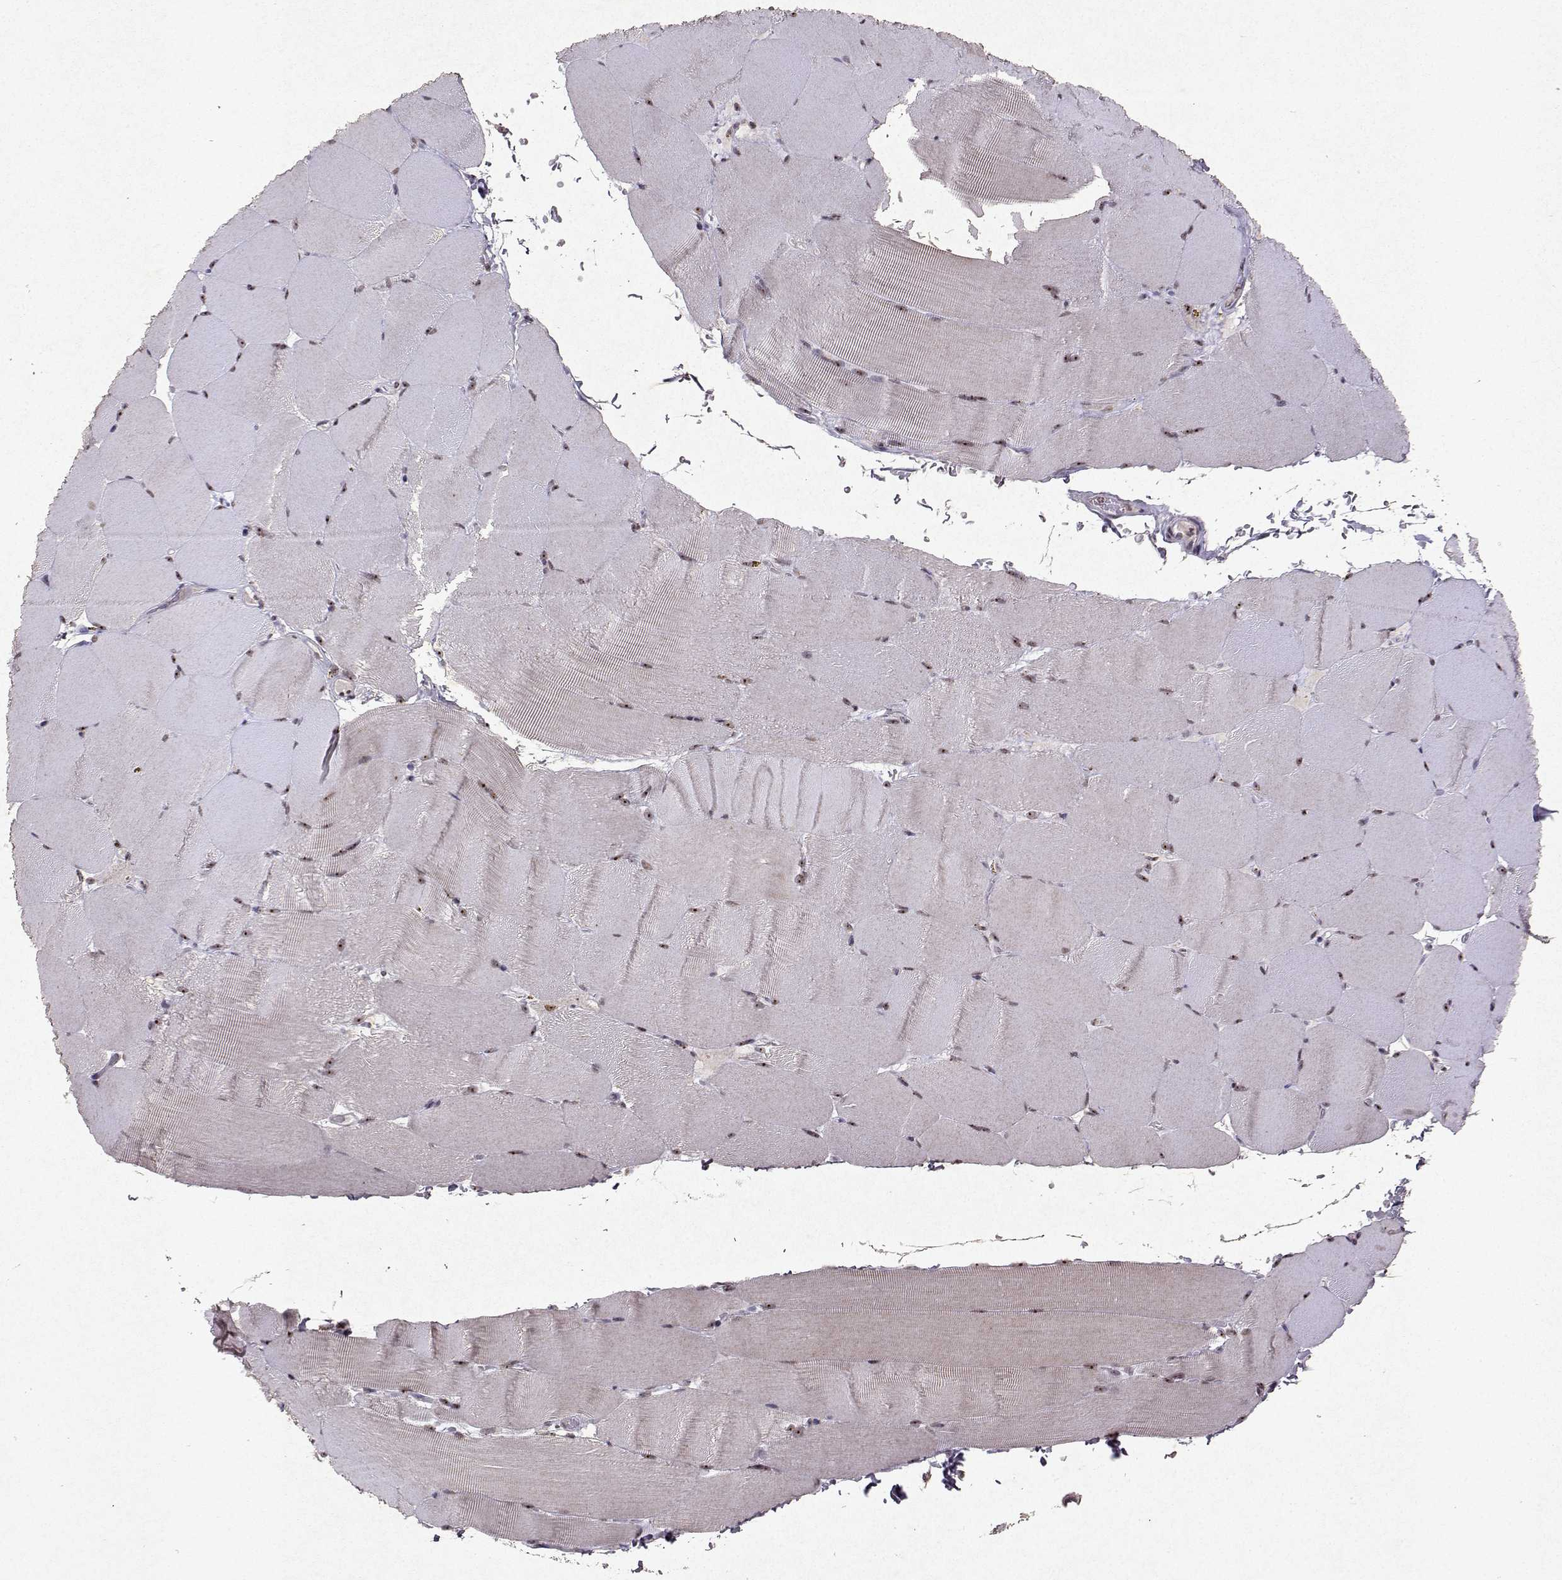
{"staining": {"intensity": "moderate", "quantity": "25%-75%", "location": "nuclear"}, "tissue": "skeletal muscle", "cell_type": "Myocytes", "image_type": "normal", "snomed": [{"axis": "morphology", "description": "Normal tissue, NOS"}, {"axis": "topography", "description": "Skeletal muscle"}], "caption": "Immunohistochemistry photomicrograph of unremarkable skeletal muscle stained for a protein (brown), which demonstrates medium levels of moderate nuclear staining in about 25%-75% of myocytes.", "gene": "DDX56", "patient": {"sex": "female", "age": 37}}